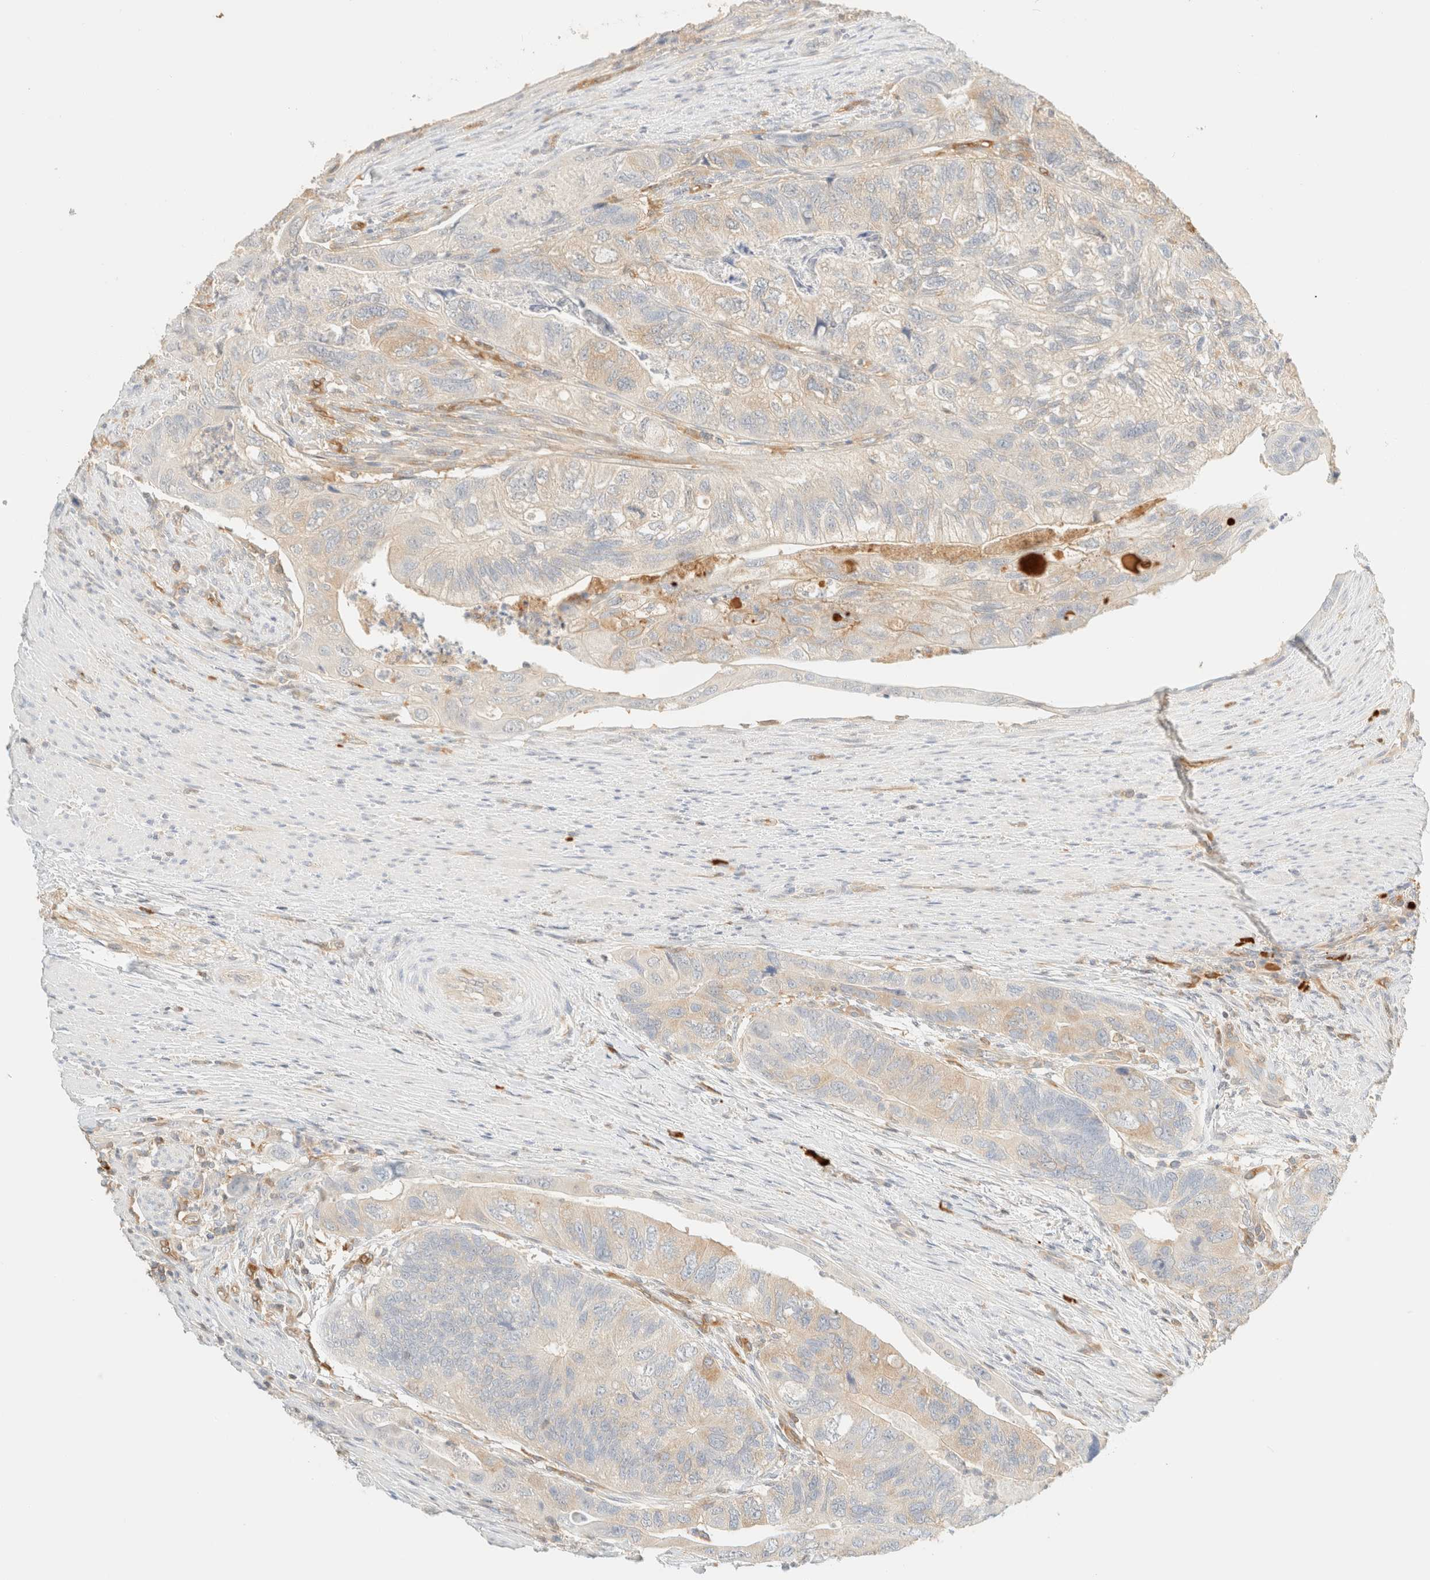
{"staining": {"intensity": "weak", "quantity": "25%-75%", "location": "cytoplasmic/membranous"}, "tissue": "colorectal cancer", "cell_type": "Tumor cells", "image_type": "cancer", "snomed": [{"axis": "morphology", "description": "Adenocarcinoma, NOS"}, {"axis": "topography", "description": "Rectum"}], "caption": "IHC histopathology image of adenocarcinoma (colorectal) stained for a protein (brown), which shows low levels of weak cytoplasmic/membranous expression in approximately 25%-75% of tumor cells.", "gene": "FHOD1", "patient": {"sex": "male", "age": 63}}